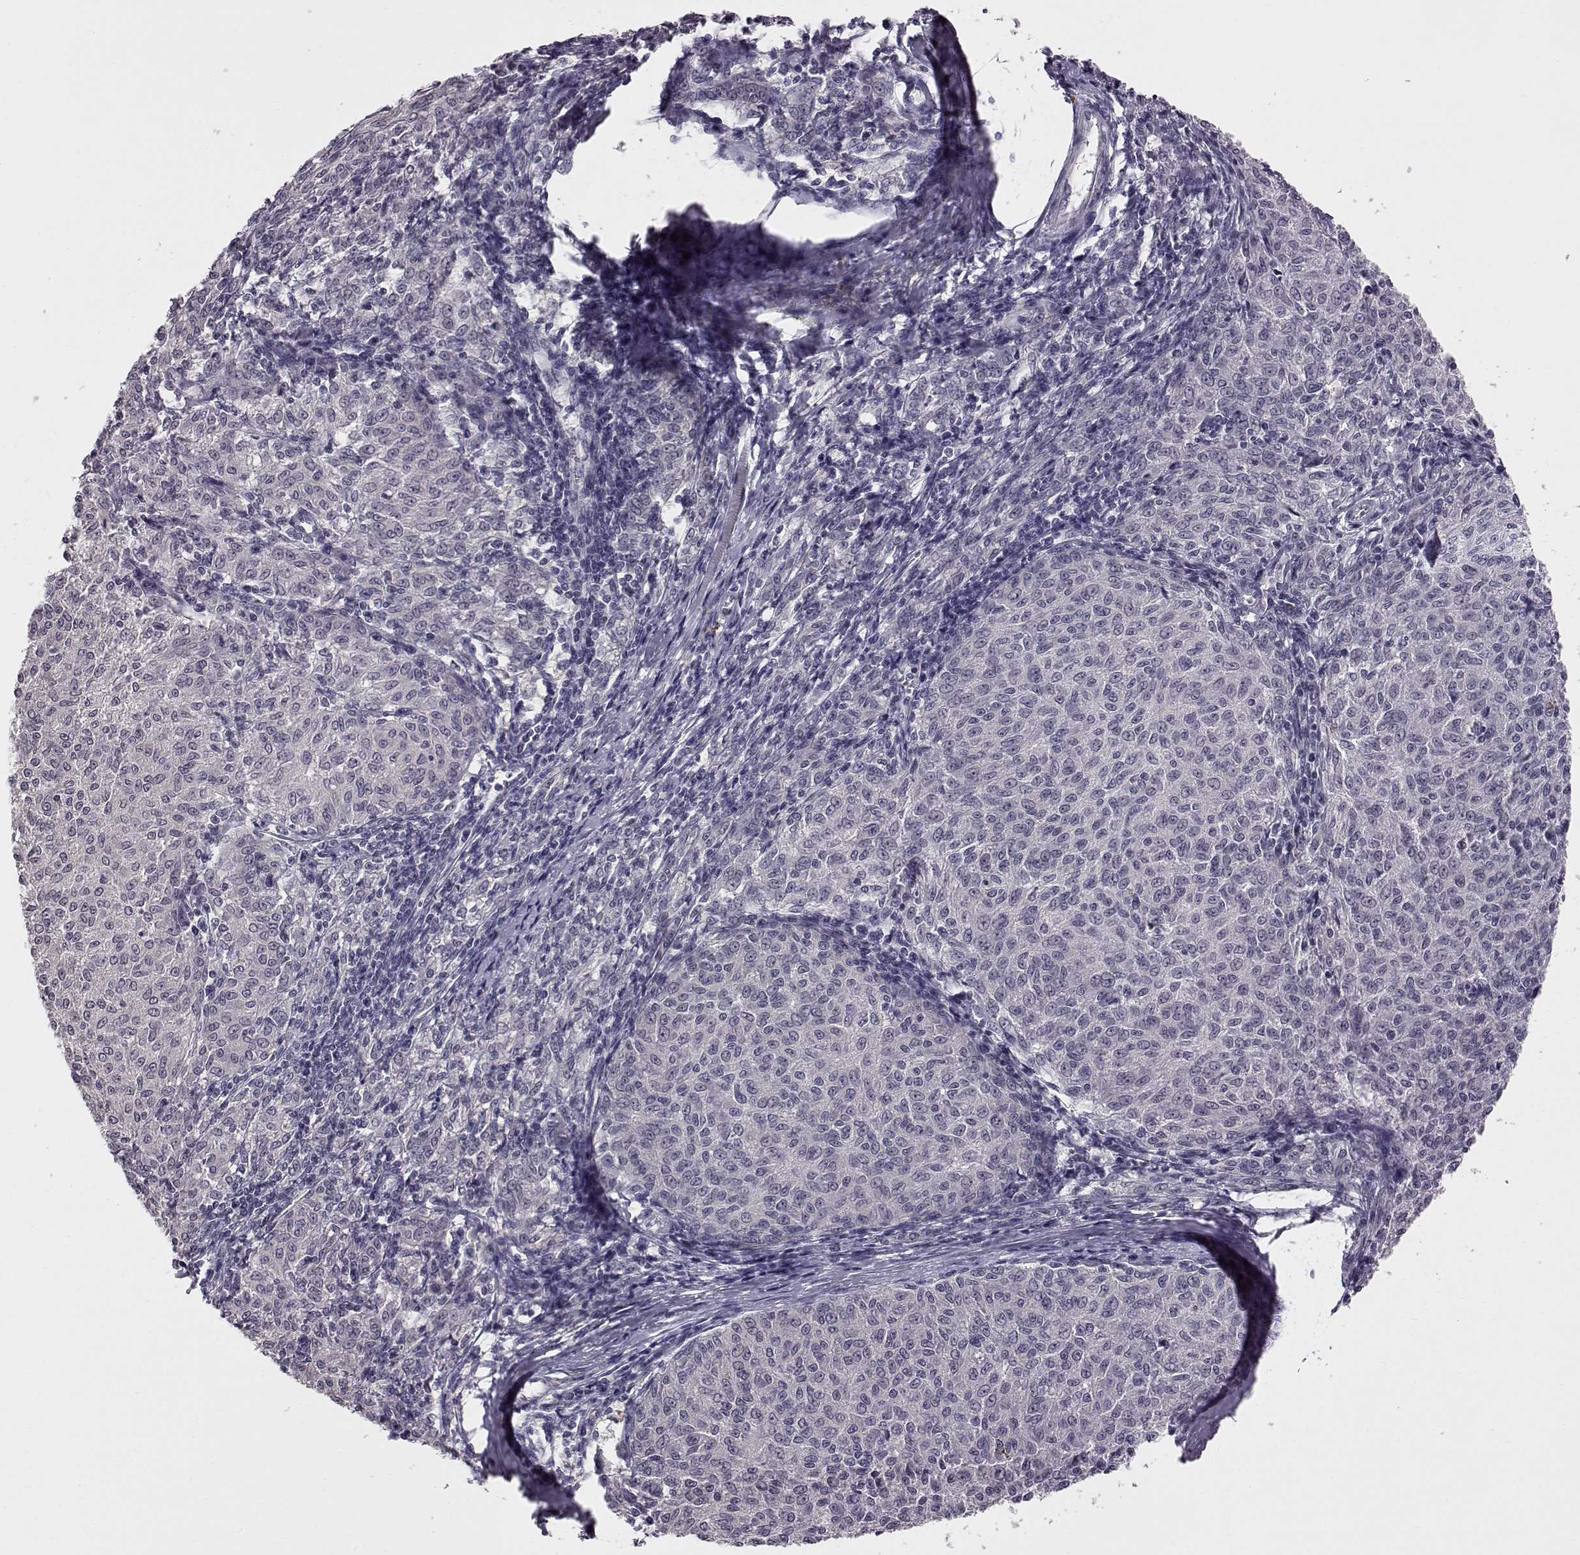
{"staining": {"intensity": "negative", "quantity": "none", "location": "none"}, "tissue": "melanoma", "cell_type": "Tumor cells", "image_type": "cancer", "snomed": [{"axis": "morphology", "description": "Malignant melanoma, NOS"}, {"axis": "topography", "description": "Skin"}], "caption": "IHC micrograph of neoplastic tissue: human melanoma stained with DAB (3,3'-diaminobenzidine) shows no significant protein expression in tumor cells.", "gene": "C10orf62", "patient": {"sex": "female", "age": 72}}